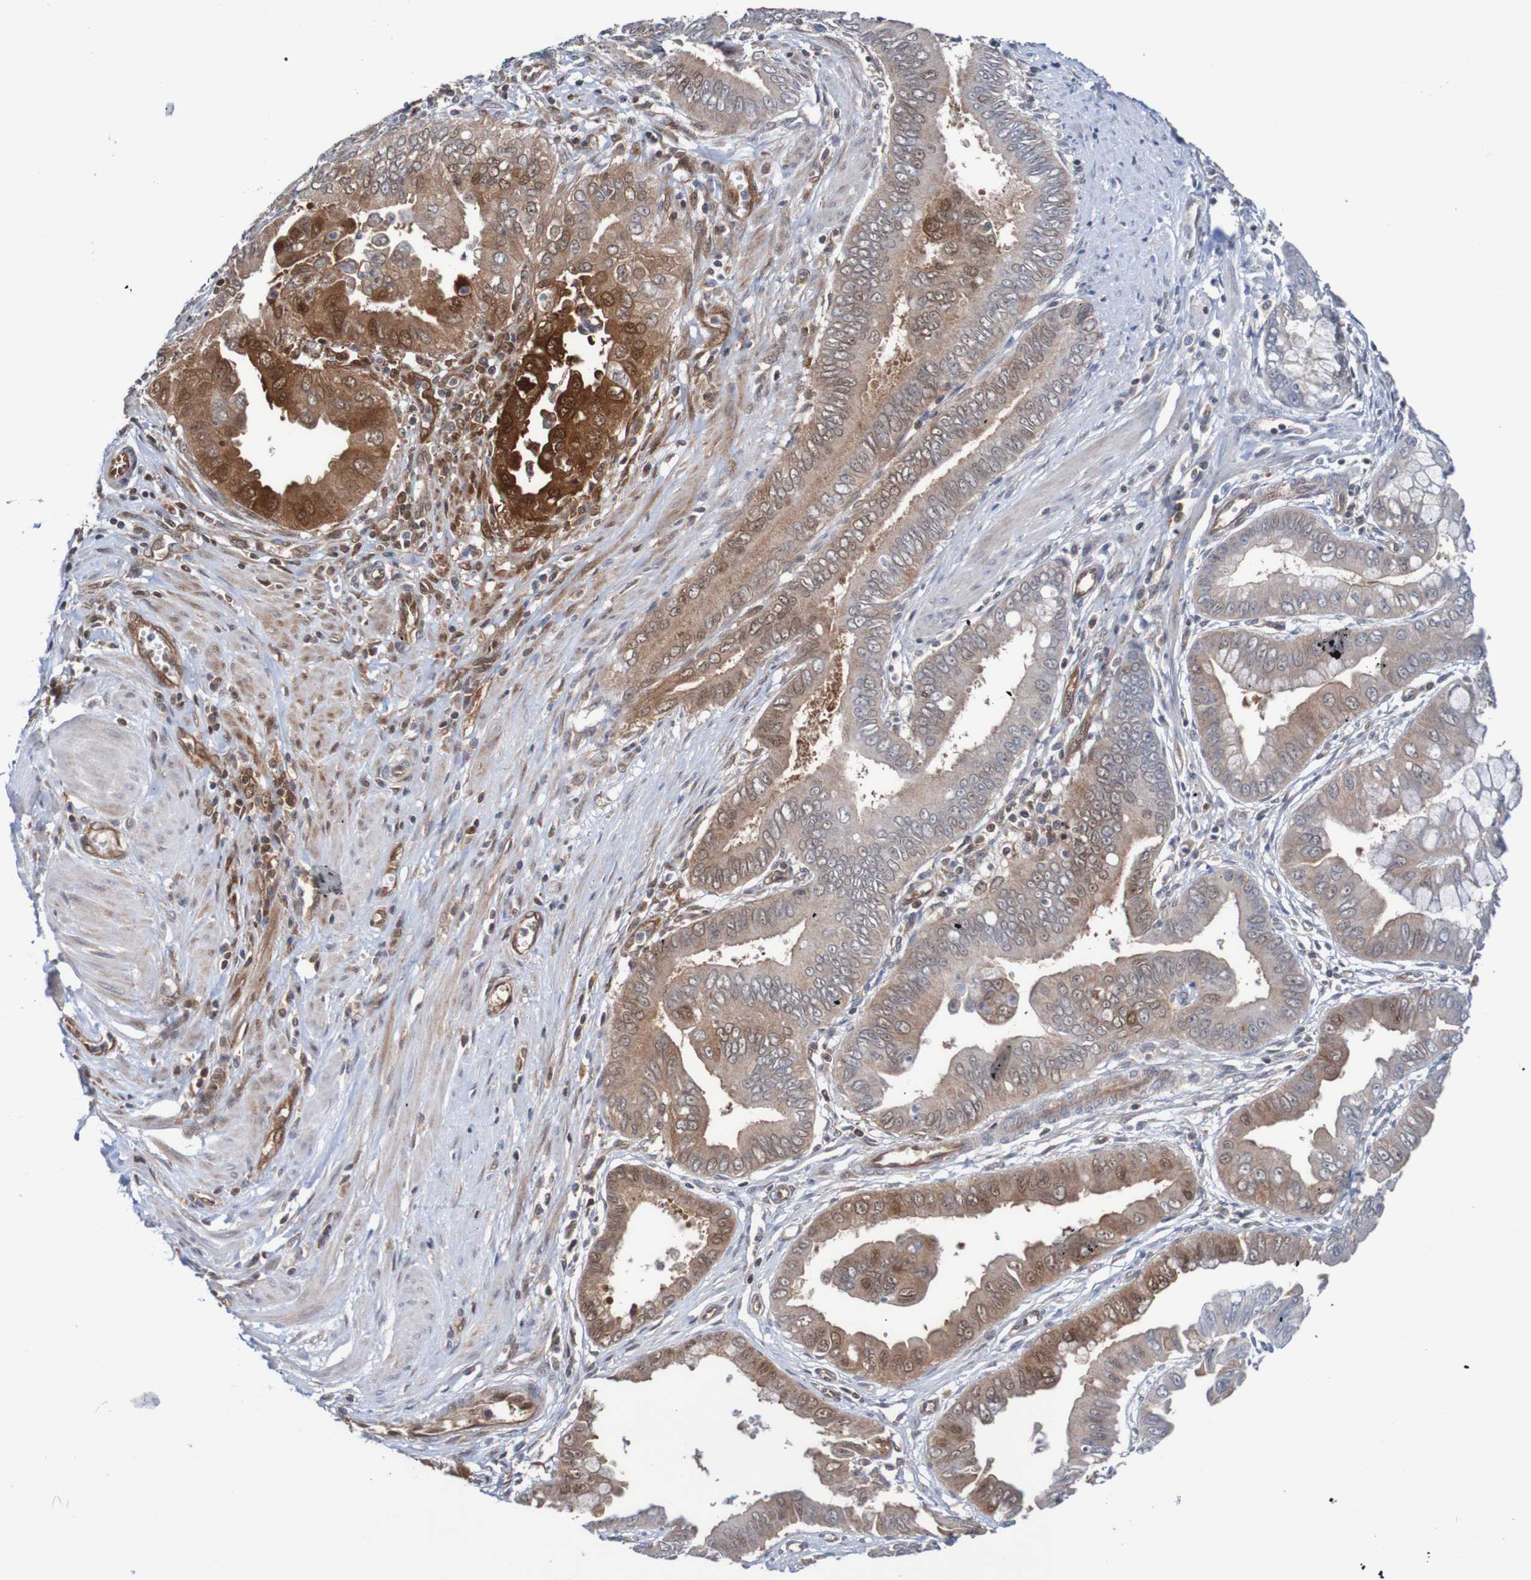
{"staining": {"intensity": "strong", "quantity": "25%-75%", "location": "cytoplasmic/membranous"}, "tissue": "pancreatic cancer", "cell_type": "Tumor cells", "image_type": "cancer", "snomed": [{"axis": "morphology", "description": "Normal tissue, NOS"}, {"axis": "topography", "description": "Lymph node"}], "caption": "Strong cytoplasmic/membranous positivity for a protein is identified in approximately 25%-75% of tumor cells of pancreatic cancer using immunohistochemistry.", "gene": "RIGI", "patient": {"sex": "male", "age": 50}}